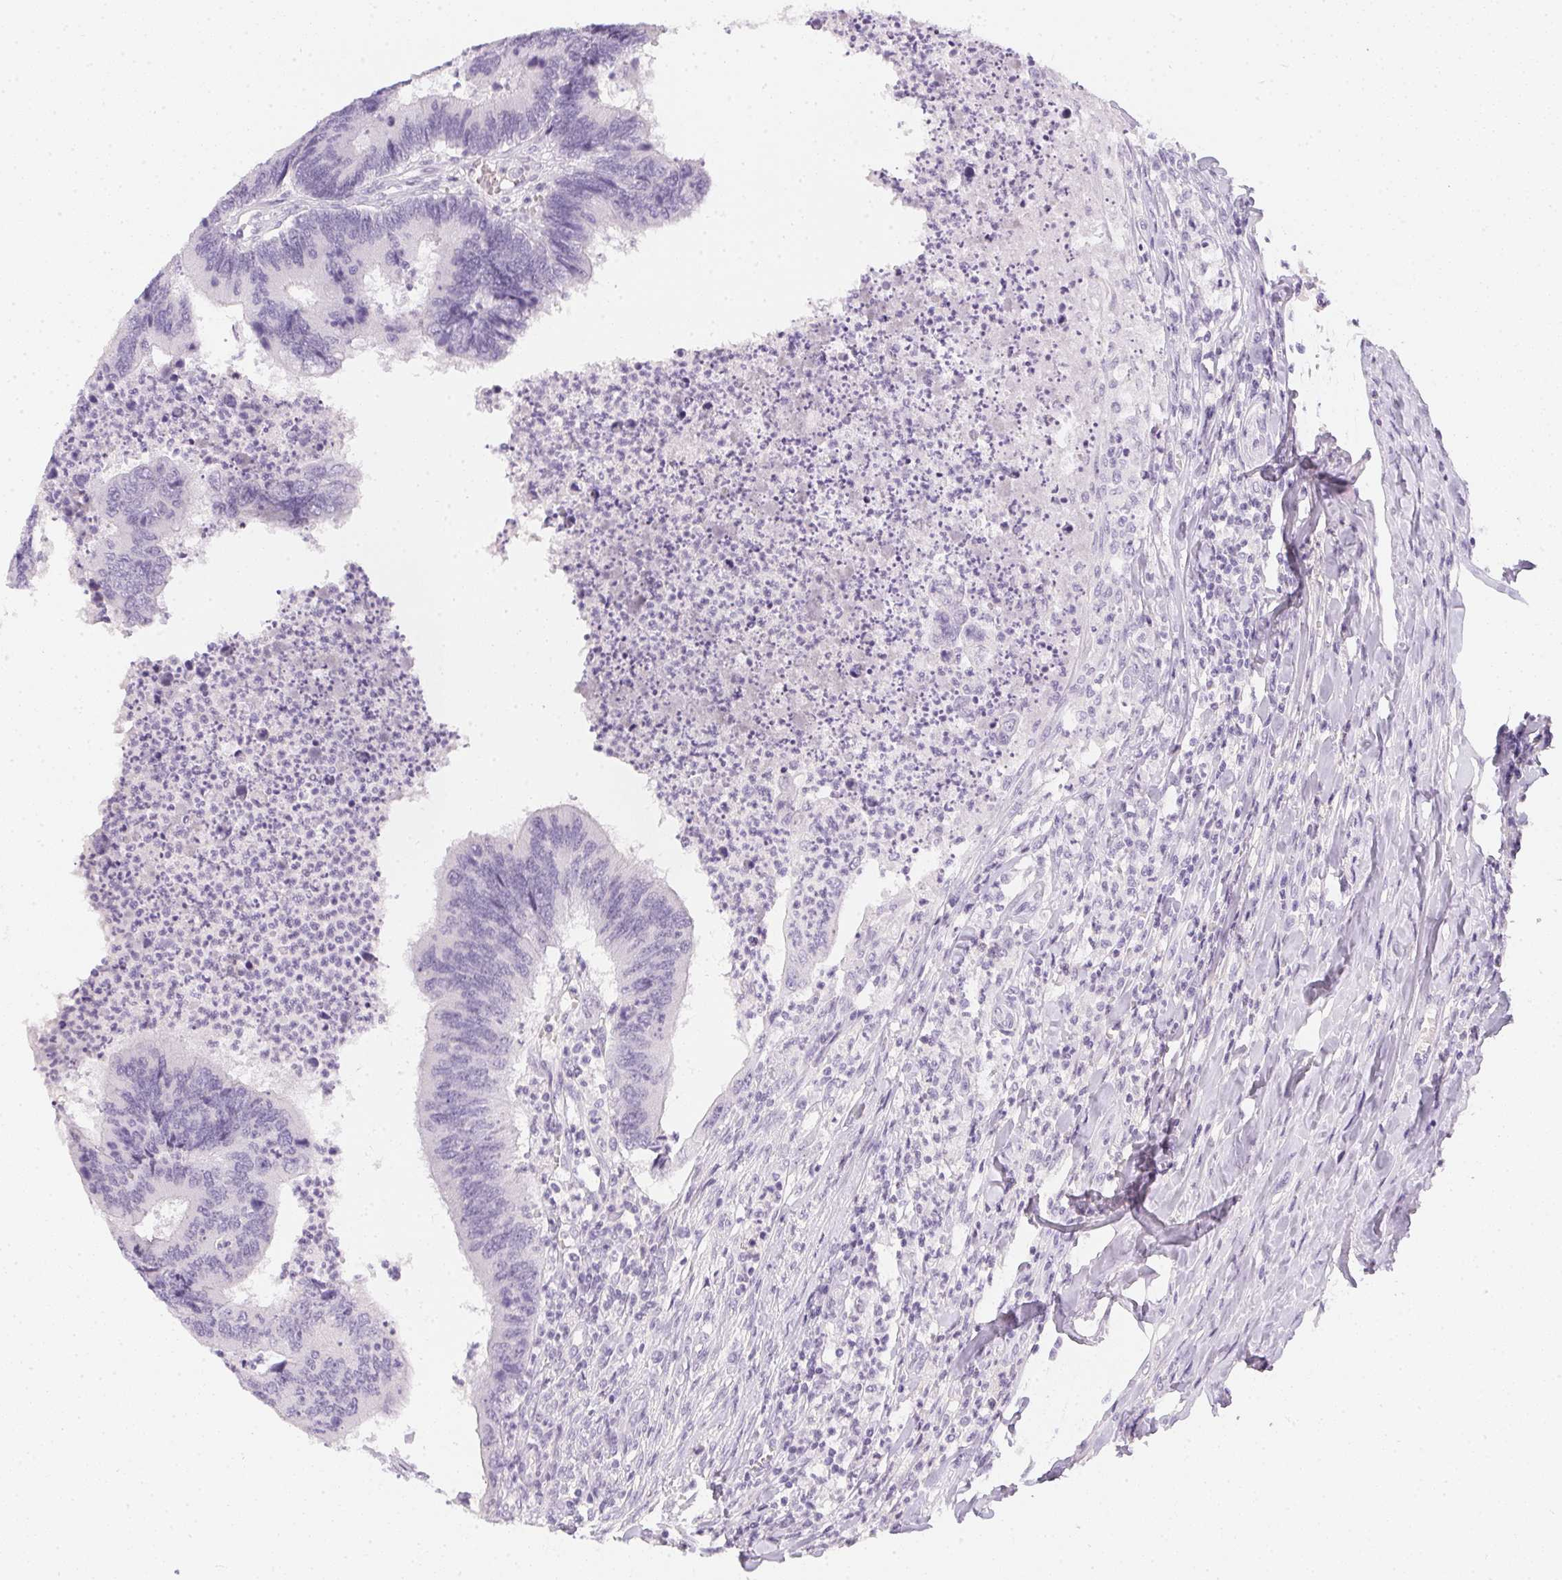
{"staining": {"intensity": "negative", "quantity": "none", "location": "none"}, "tissue": "colorectal cancer", "cell_type": "Tumor cells", "image_type": "cancer", "snomed": [{"axis": "morphology", "description": "Adenocarcinoma, NOS"}, {"axis": "topography", "description": "Colon"}], "caption": "DAB immunohistochemical staining of colorectal cancer reveals no significant positivity in tumor cells. (Brightfield microscopy of DAB (3,3'-diaminobenzidine) immunohistochemistry at high magnification).", "gene": "PPY", "patient": {"sex": "female", "age": 67}}